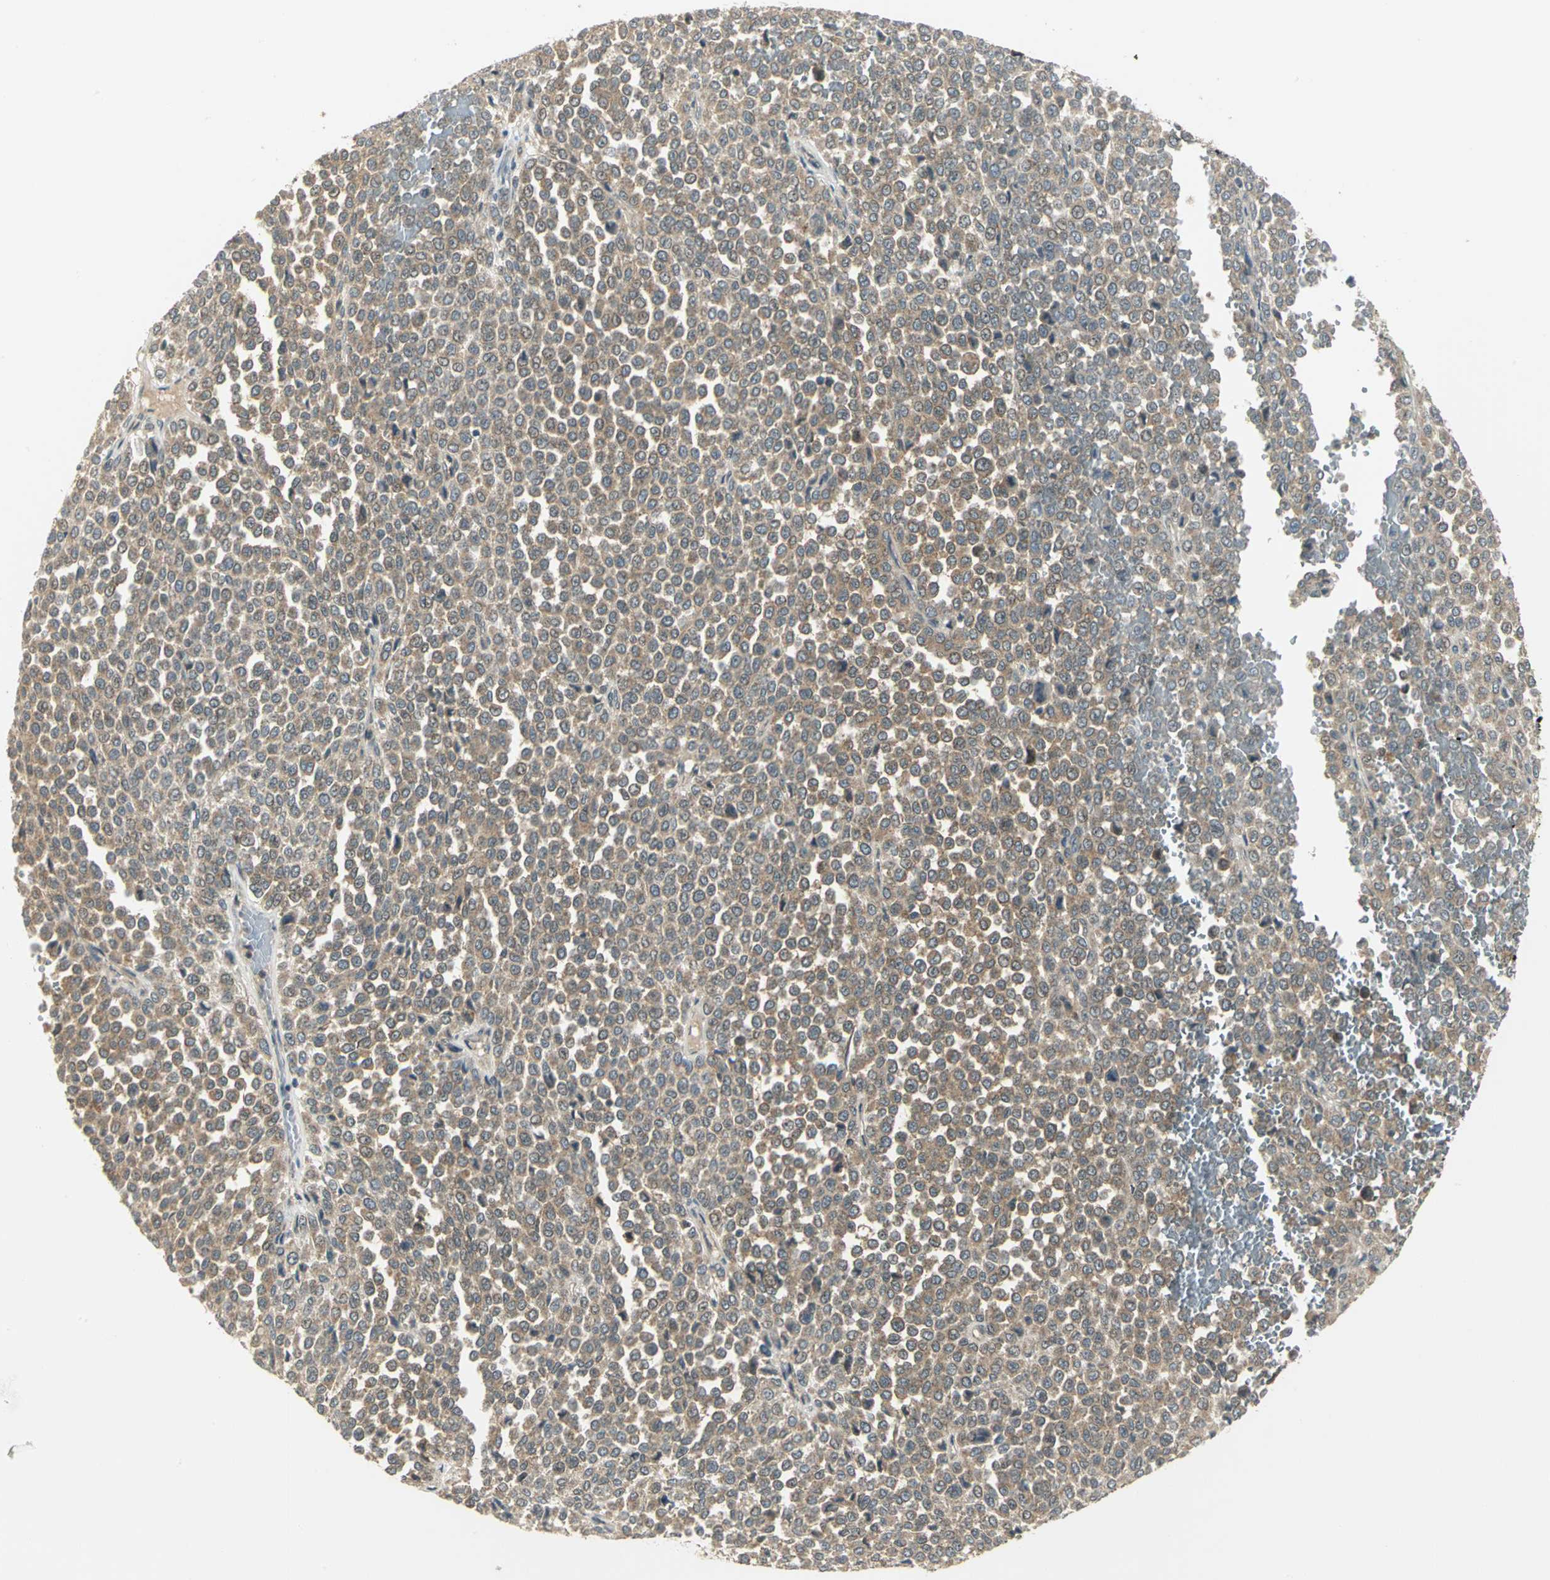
{"staining": {"intensity": "moderate", "quantity": ">75%", "location": "cytoplasmic/membranous"}, "tissue": "melanoma", "cell_type": "Tumor cells", "image_type": "cancer", "snomed": [{"axis": "morphology", "description": "Malignant melanoma, Metastatic site"}, {"axis": "topography", "description": "Pancreas"}], "caption": "Malignant melanoma (metastatic site) tissue exhibits moderate cytoplasmic/membranous expression in approximately >75% of tumor cells, visualized by immunohistochemistry.", "gene": "MAPK8IP3", "patient": {"sex": "female", "age": 30}}